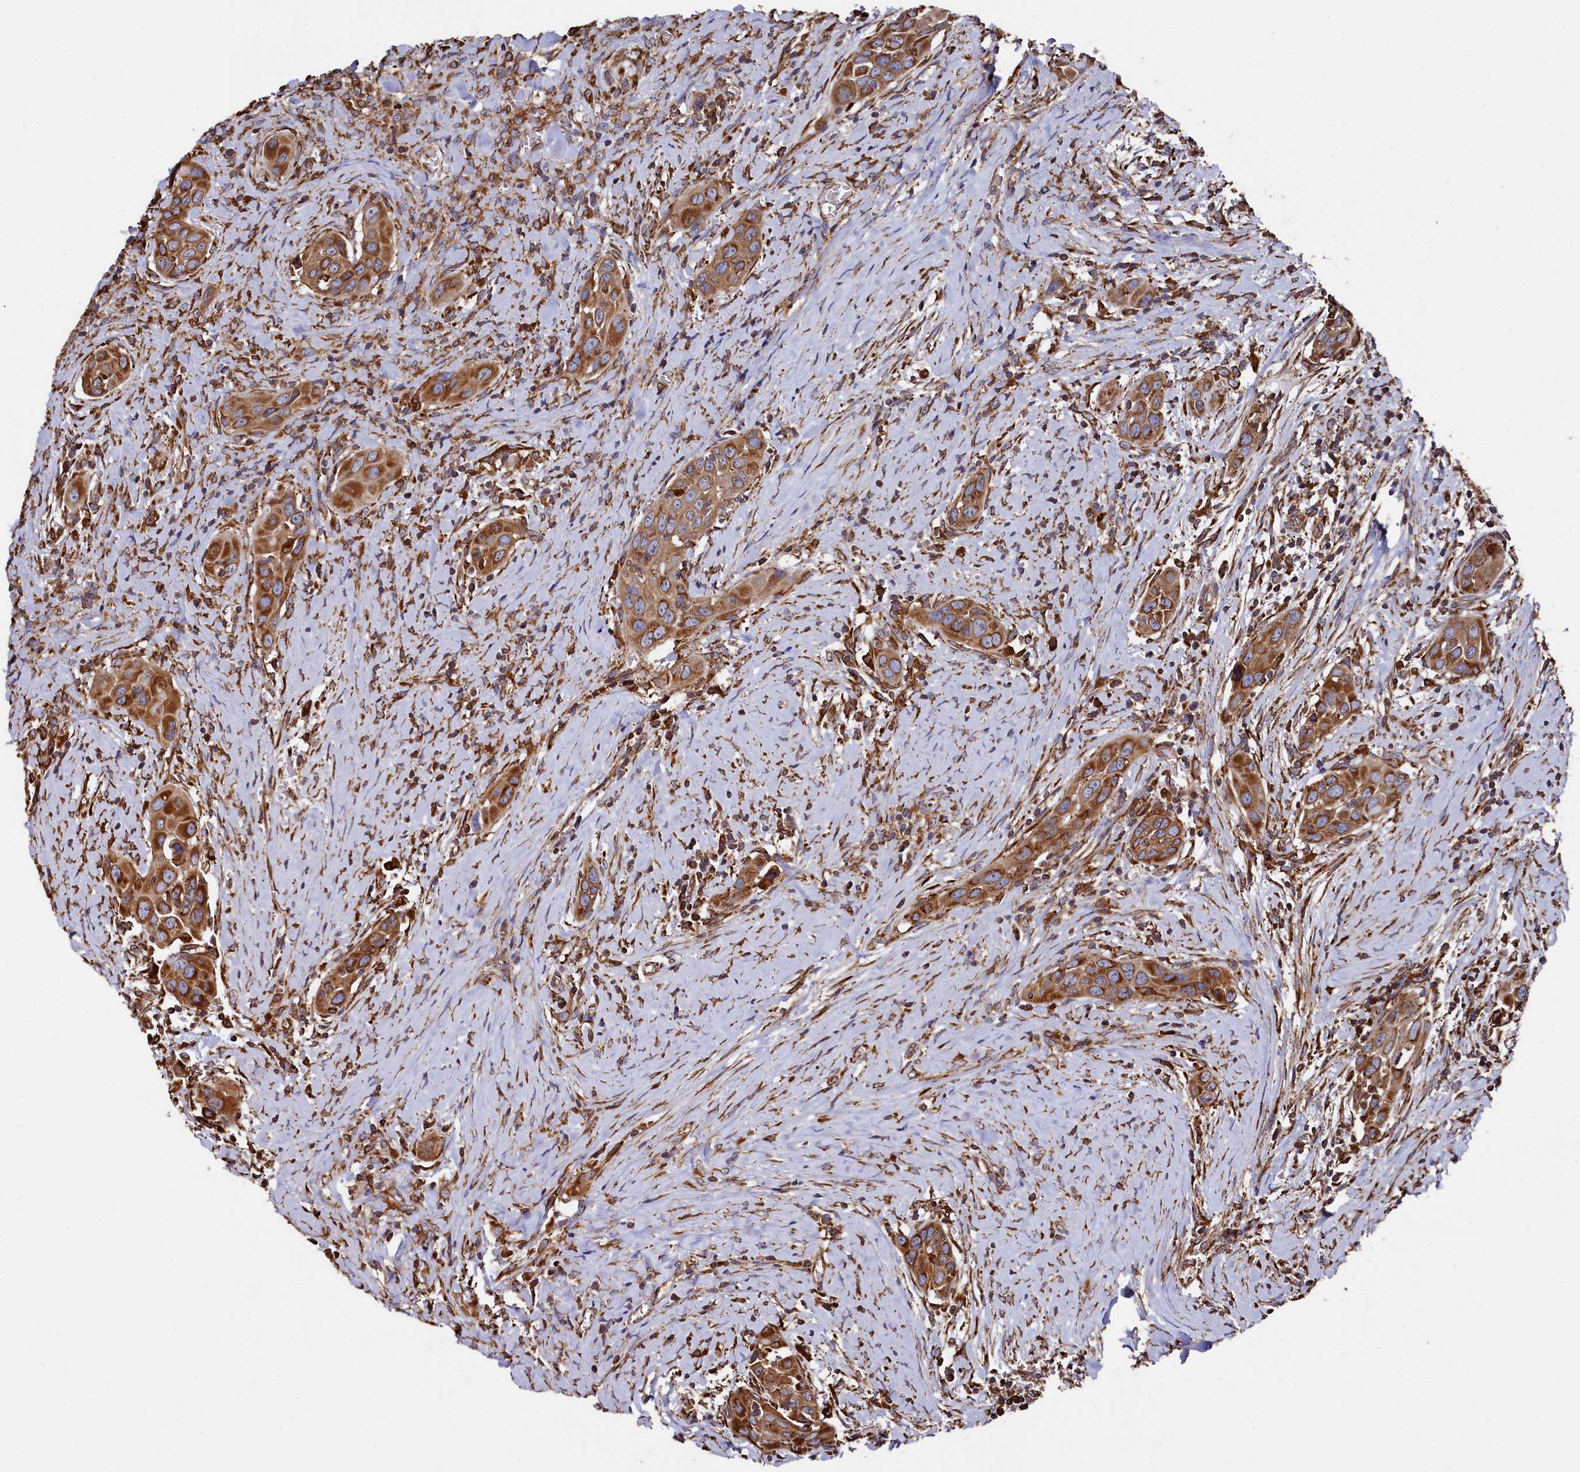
{"staining": {"intensity": "moderate", "quantity": ">75%", "location": "cytoplasmic/membranous"}, "tissue": "head and neck cancer", "cell_type": "Tumor cells", "image_type": "cancer", "snomed": [{"axis": "morphology", "description": "Squamous cell carcinoma, NOS"}, {"axis": "topography", "description": "Oral tissue"}, {"axis": "topography", "description": "Head-Neck"}], "caption": "Protein expression analysis of head and neck squamous cell carcinoma demonstrates moderate cytoplasmic/membranous expression in about >75% of tumor cells. Ihc stains the protein in brown and the nuclei are stained blue.", "gene": "NEURL1B", "patient": {"sex": "female", "age": 50}}